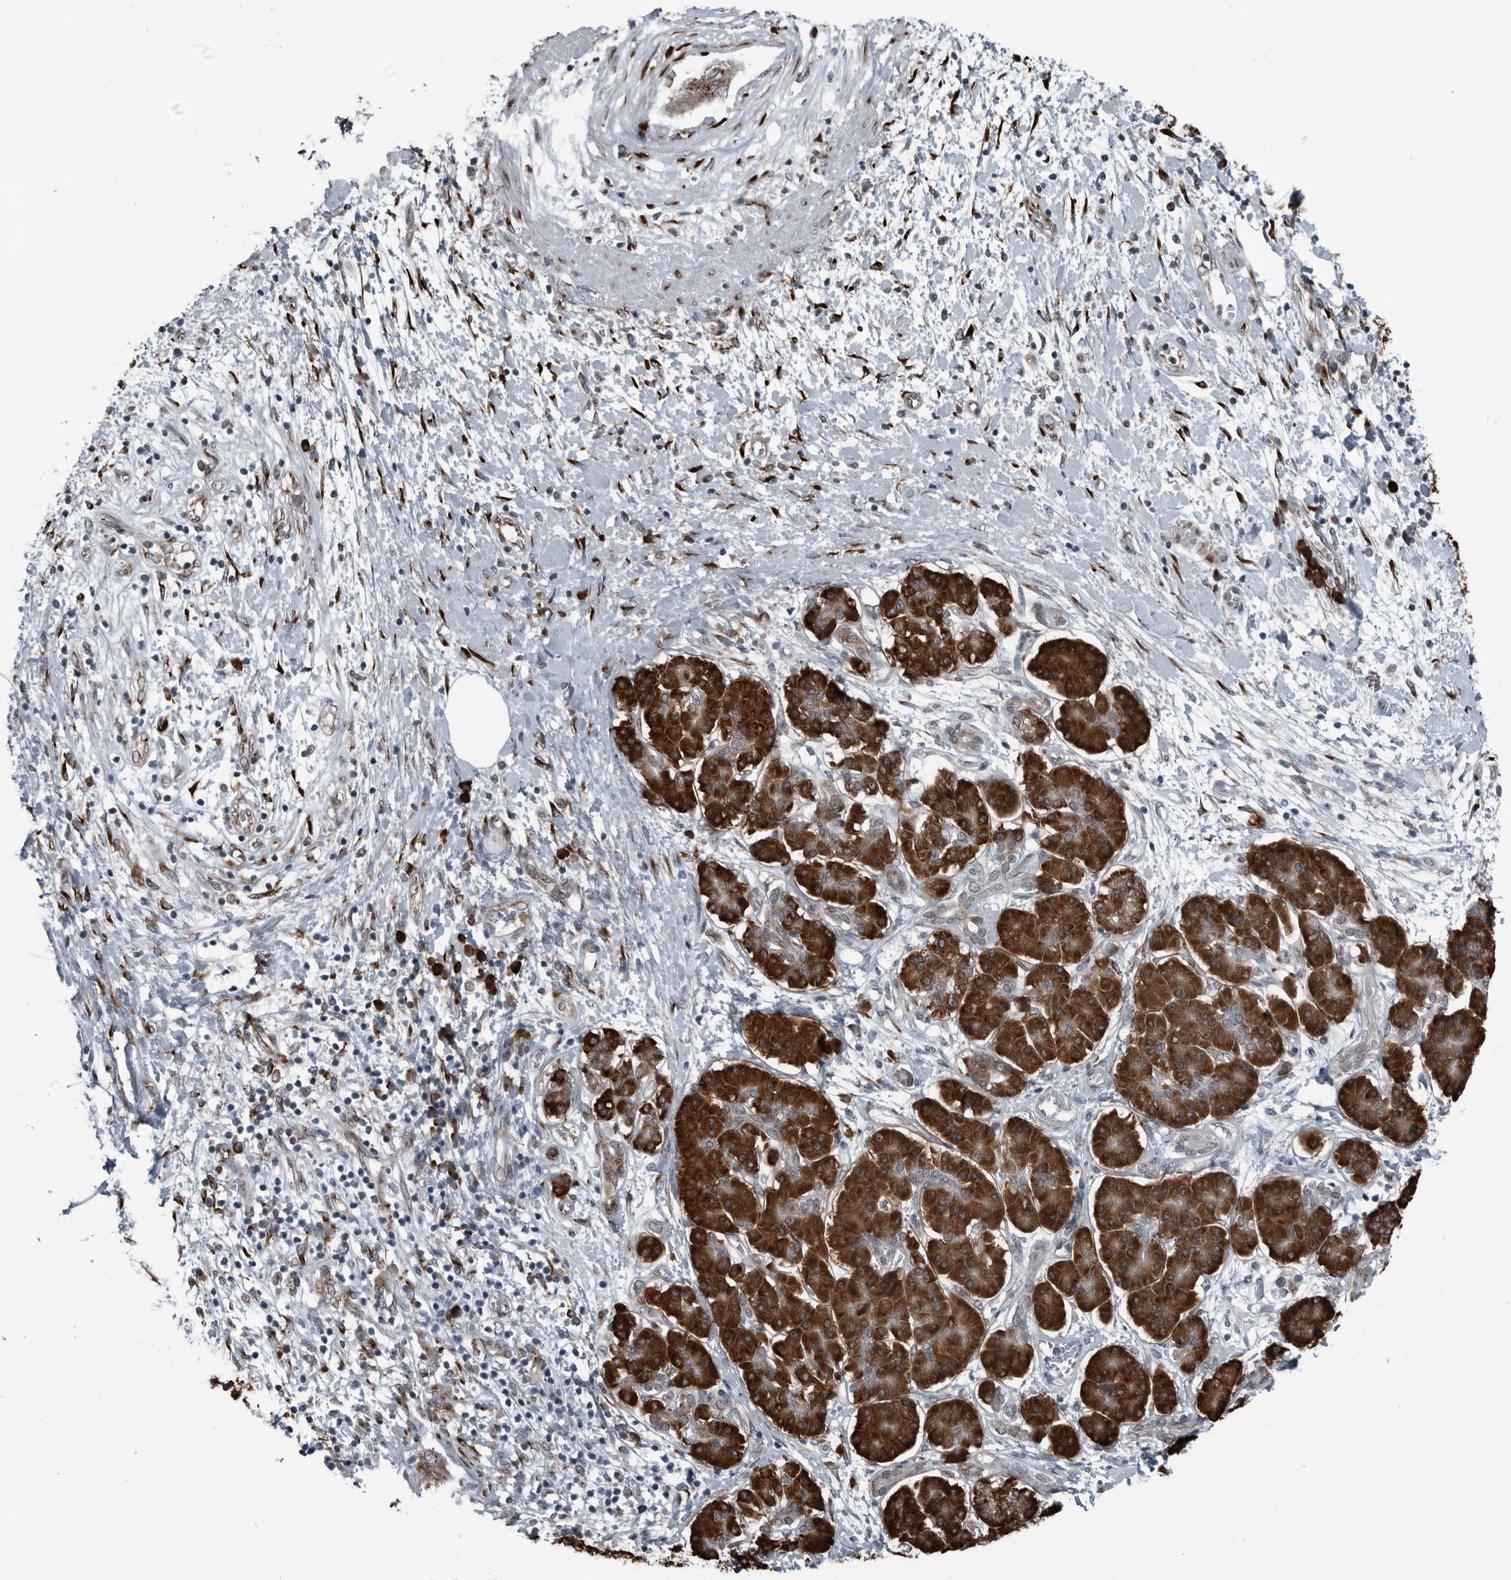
{"staining": {"intensity": "strong", "quantity": ">75%", "location": "cytoplasmic/membranous"}, "tissue": "pancreatic cancer", "cell_type": "Tumor cells", "image_type": "cancer", "snomed": [{"axis": "morphology", "description": "Adenocarcinoma, NOS"}, {"axis": "topography", "description": "Pancreas"}], "caption": "Pancreatic adenocarcinoma was stained to show a protein in brown. There is high levels of strong cytoplasmic/membranous positivity in about >75% of tumor cells. Using DAB (brown) and hematoxylin (blue) stains, captured at high magnification using brightfield microscopy.", "gene": "CEP85", "patient": {"sex": "female", "age": 73}}